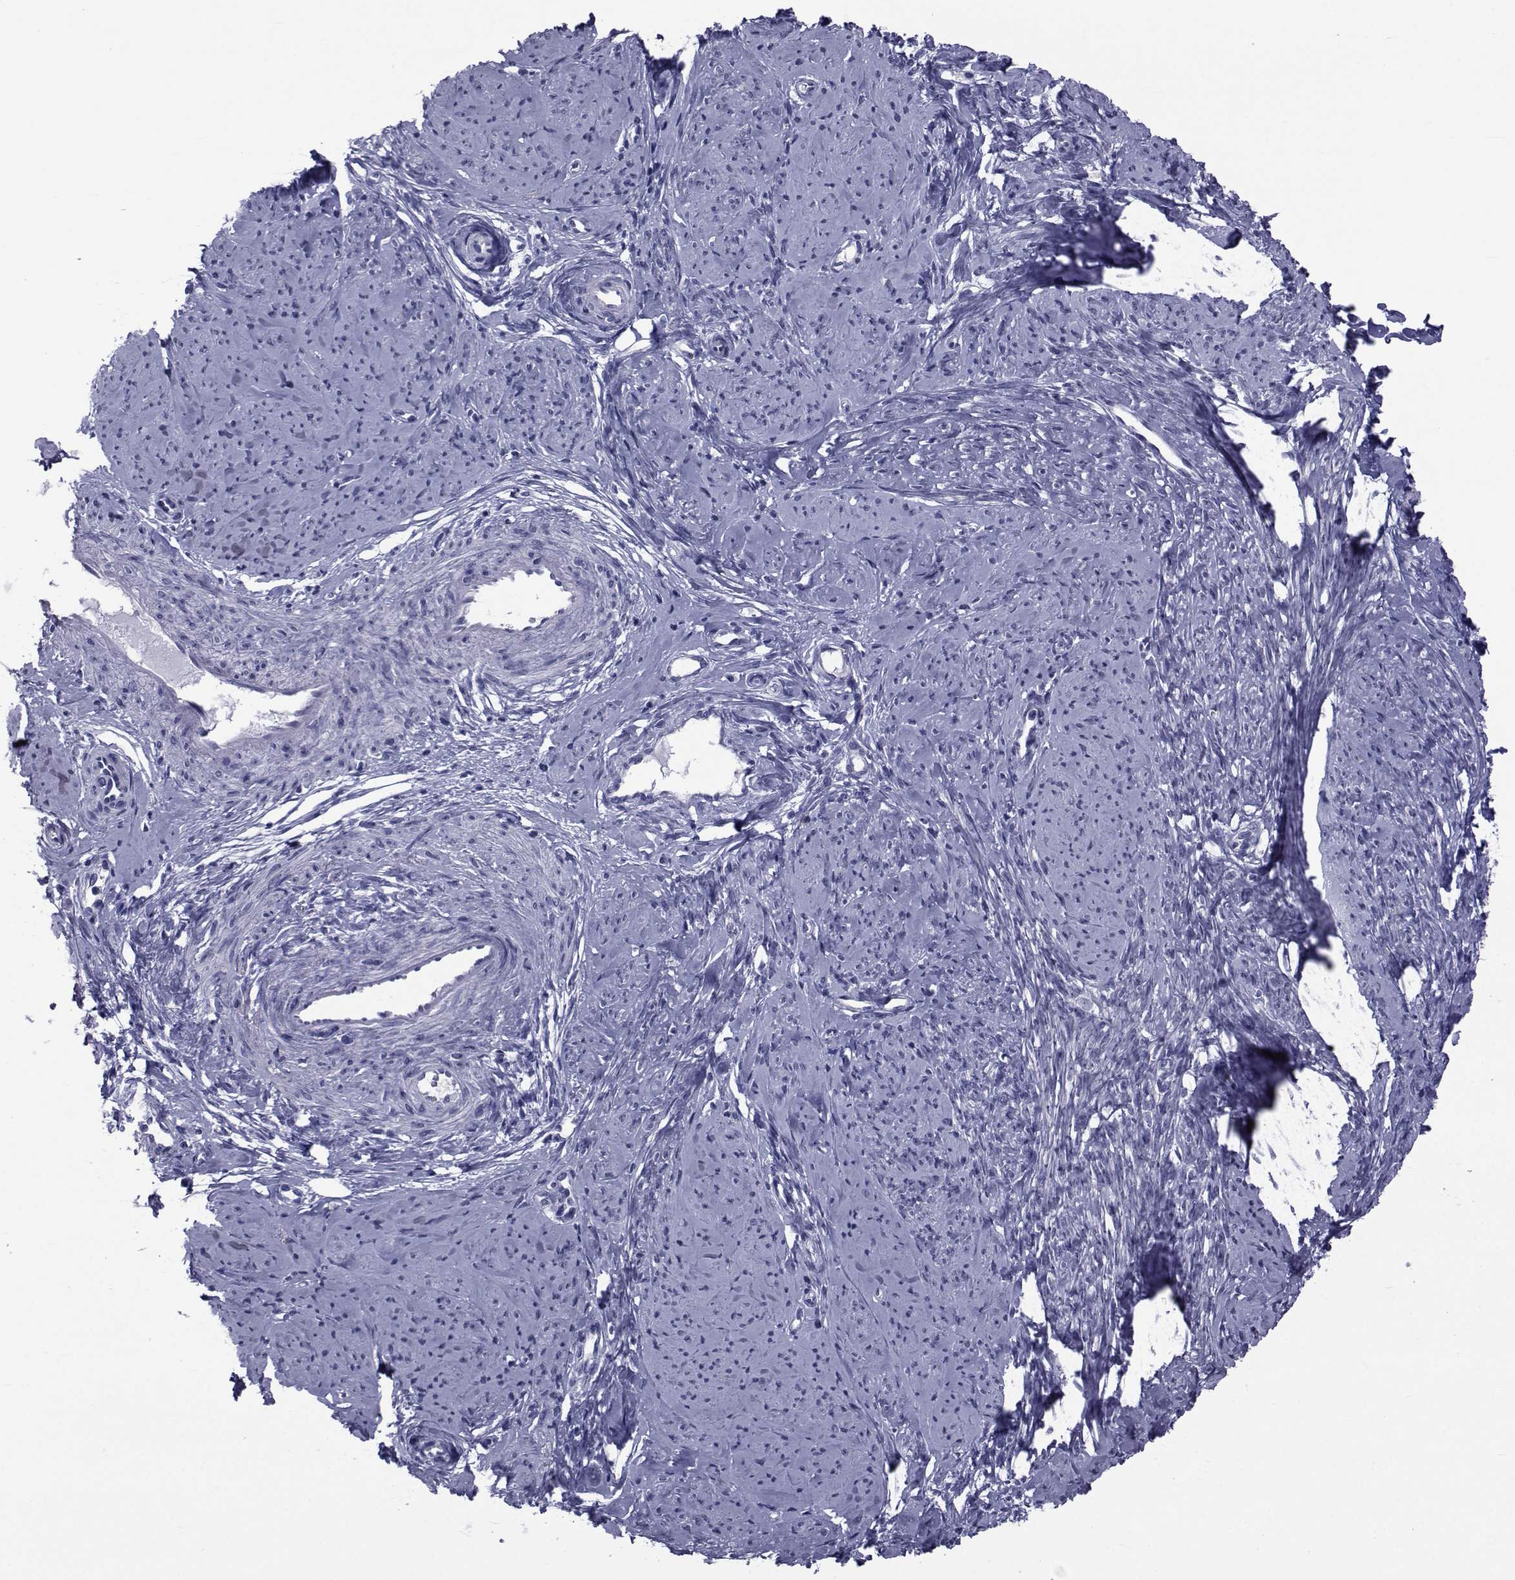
{"staining": {"intensity": "negative", "quantity": "none", "location": "none"}, "tissue": "smooth muscle", "cell_type": "Smooth muscle cells", "image_type": "normal", "snomed": [{"axis": "morphology", "description": "Normal tissue, NOS"}, {"axis": "topography", "description": "Smooth muscle"}], "caption": "IHC of normal smooth muscle reveals no staining in smooth muscle cells.", "gene": "GKAP1", "patient": {"sex": "female", "age": 48}}